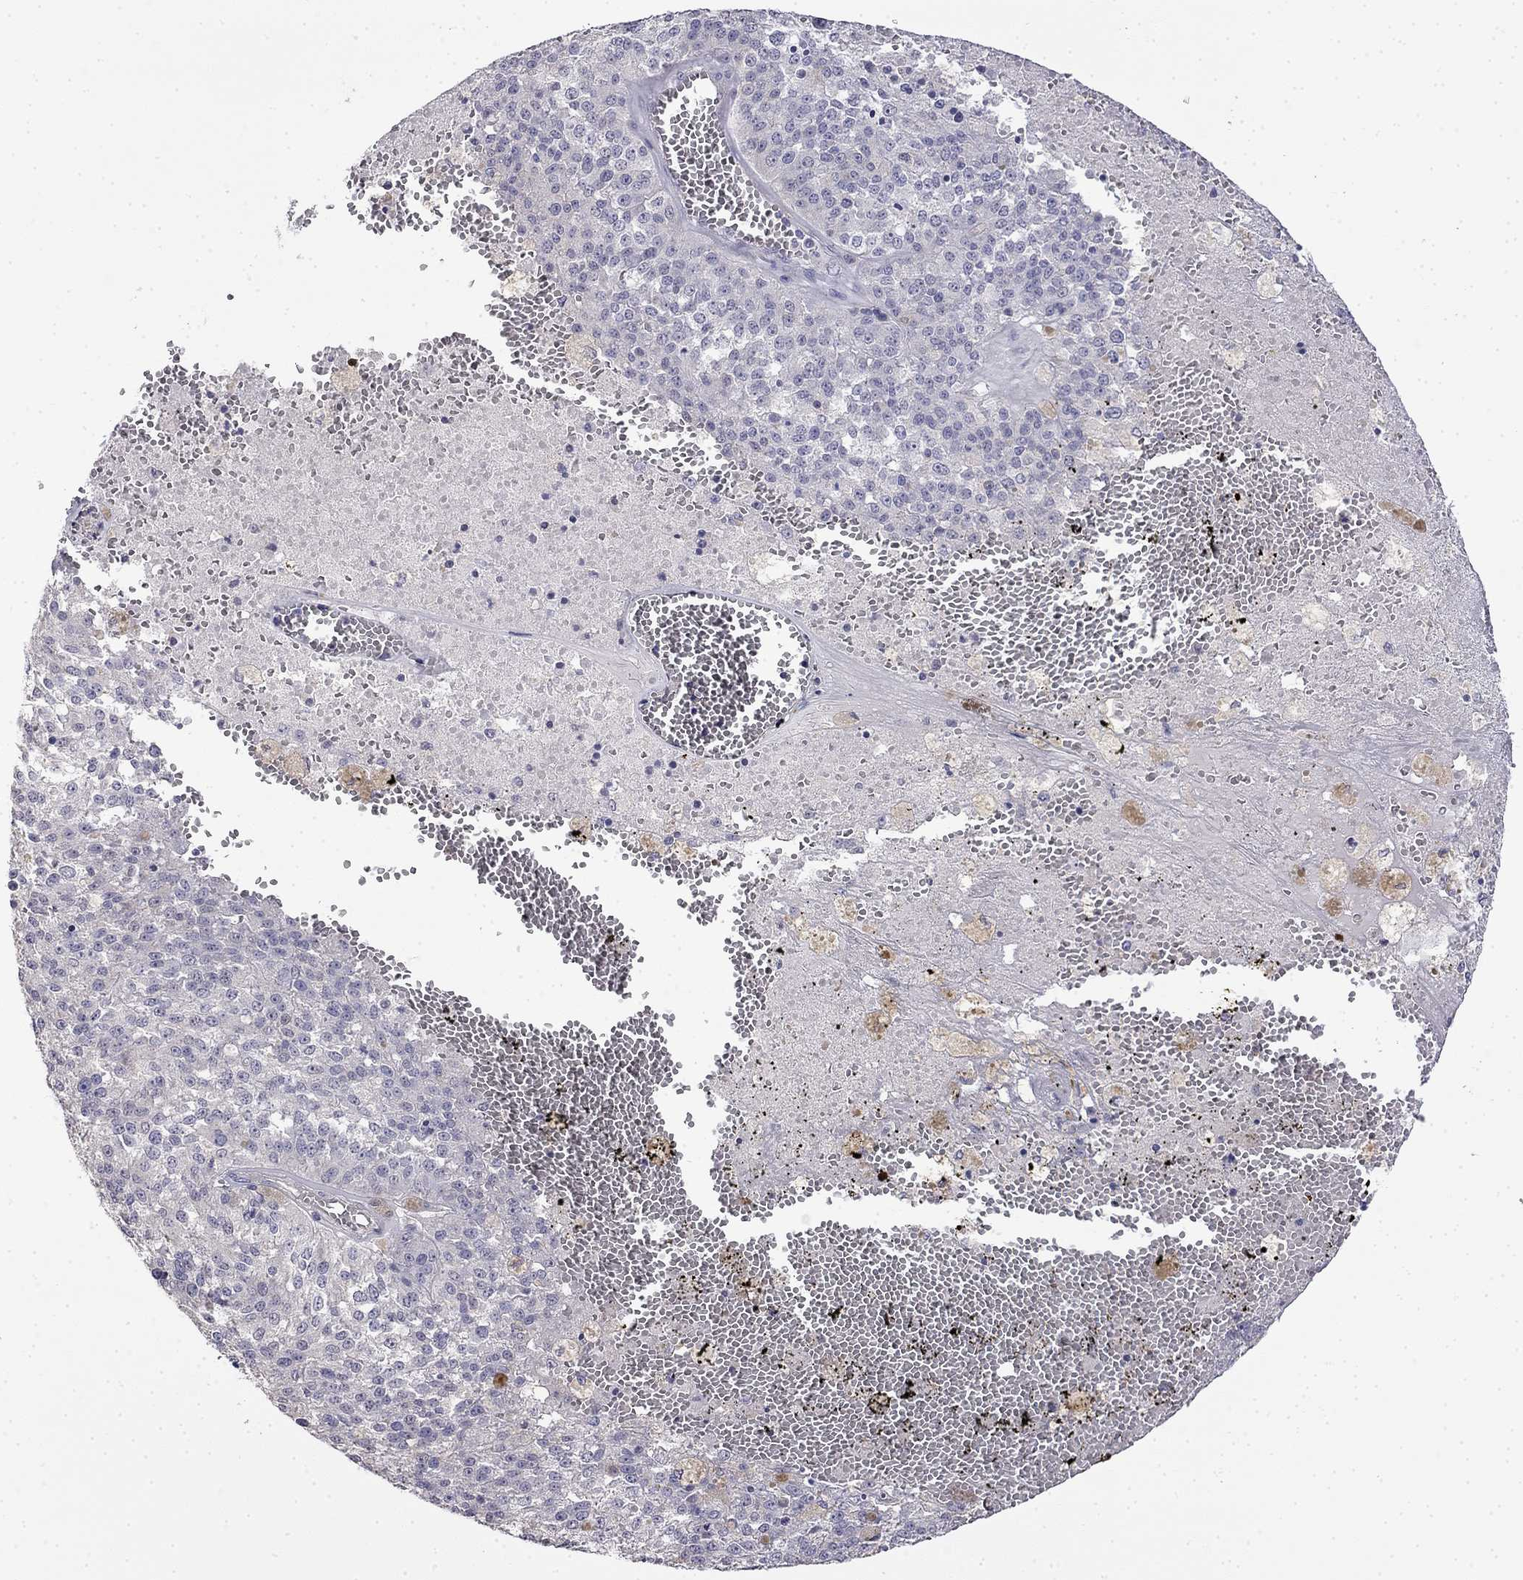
{"staining": {"intensity": "negative", "quantity": "none", "location": "none"}, "tissue": "melanoma", "cell_type": "Tumor cells", "image_type": "cancer", "snomed": [{"axis": "morphology", "description": "Malignant melanoma, Metastatic site"}, {"axis": "topography", "description": "Lymph node"}], "caption": "Immunohistochemical staining of human malignant melanoma (metastatic site) exhibits no significant staining in tumor cells.", "gene": "GUCA1B", "patient": {"sex": "female", "age": 64}}